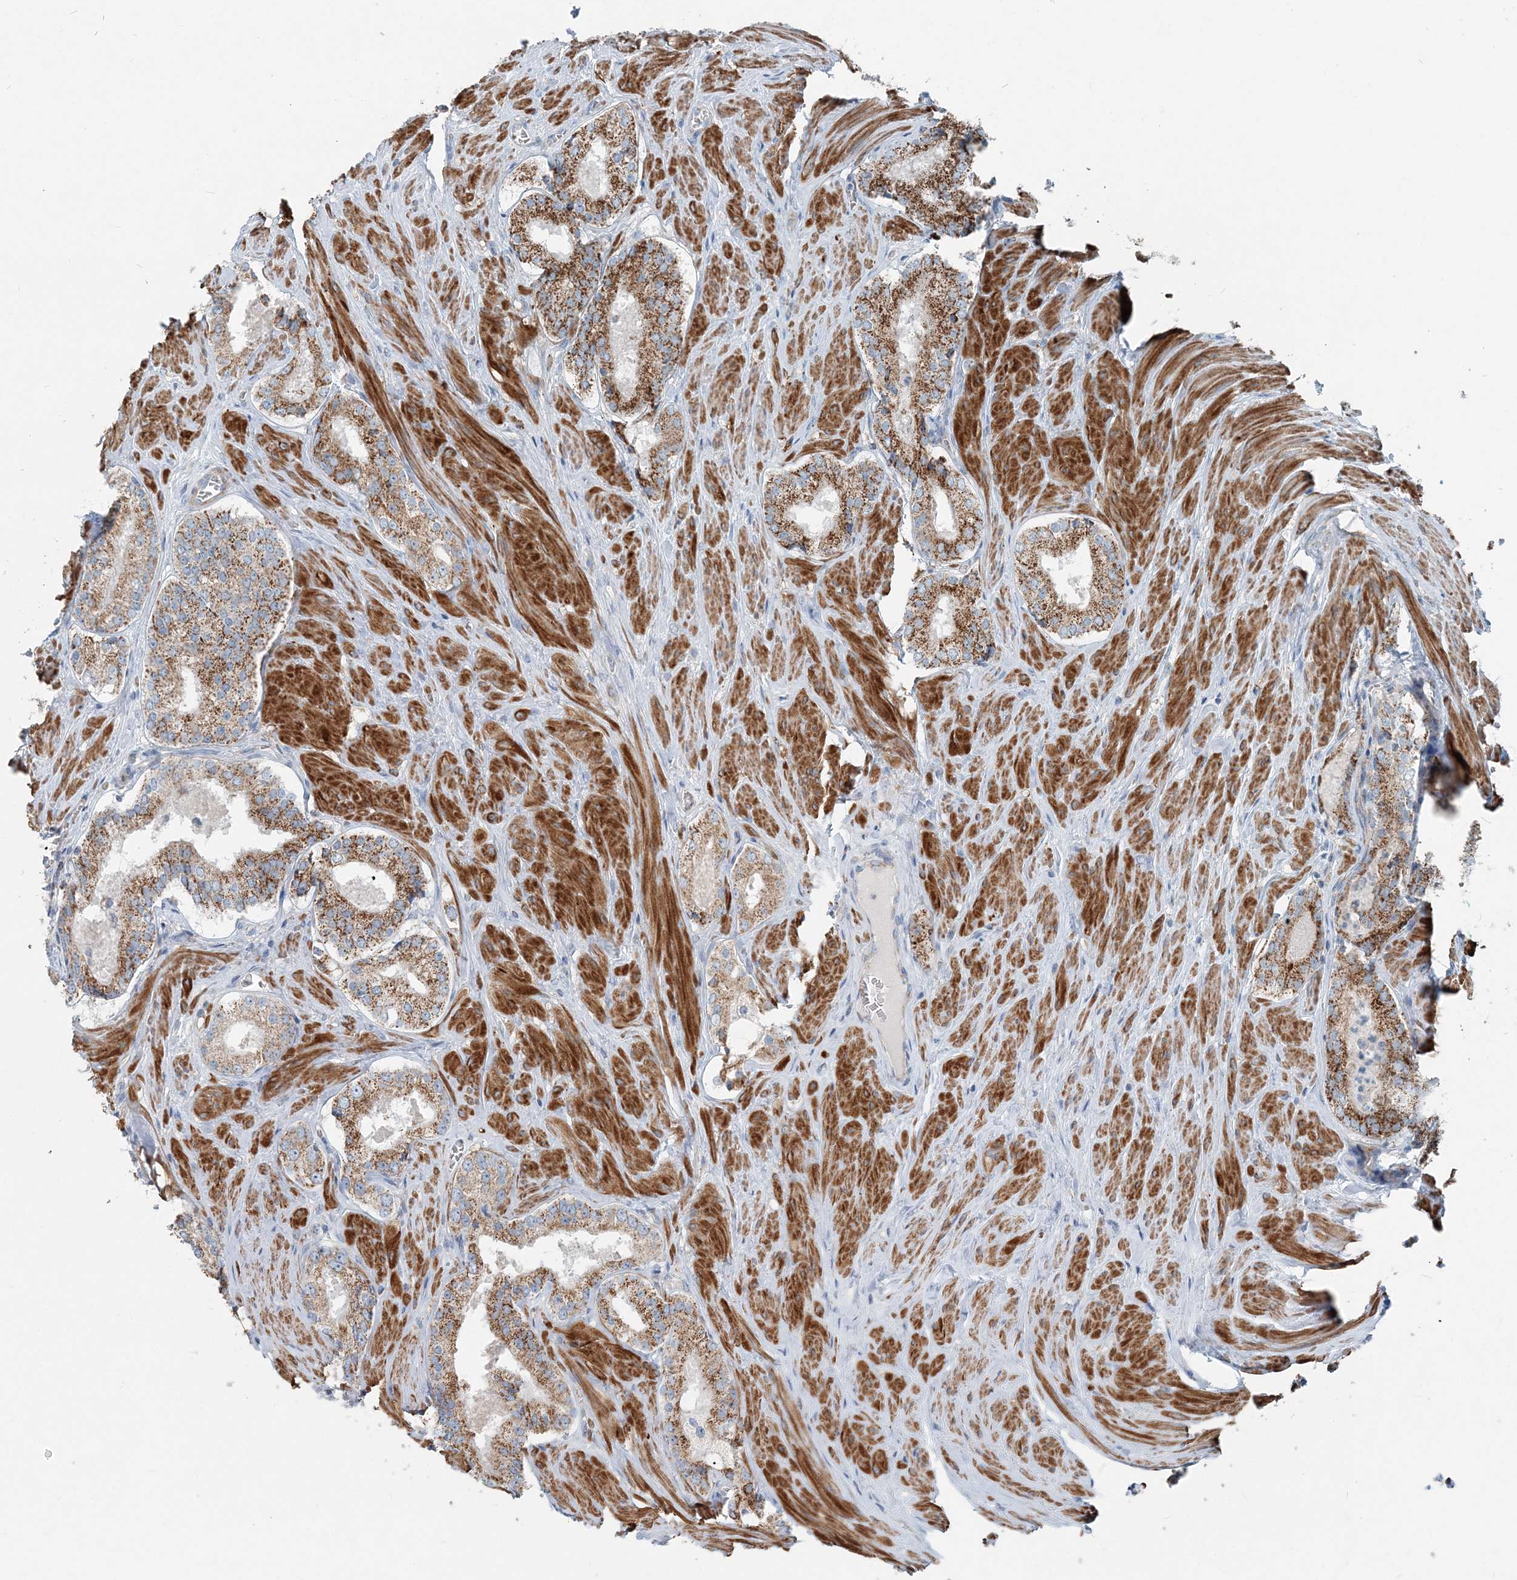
{"staining": {"intensity": "strong", "quantity": "25%-75%", "location": "cytoplasmic/membranous"}, "tissue": "prostate cancer", "cell_type": "Tumor cells", "image_type": "cancer", "snomed": [{"axis": "morphology", "description": "Adenocarcinoma, Low grade"}, {"axis": "topography", "description": "Prostate"}], "caption": "Prostate cancer (low-grade adenocarcinoma) stained for a protein (brown) demonstrates strong cytoplasmic/membranous positive expression in about 25%-75% of tumor cells.", "gene": "INTU", "patient": {"sex": "male", "age": 54}}